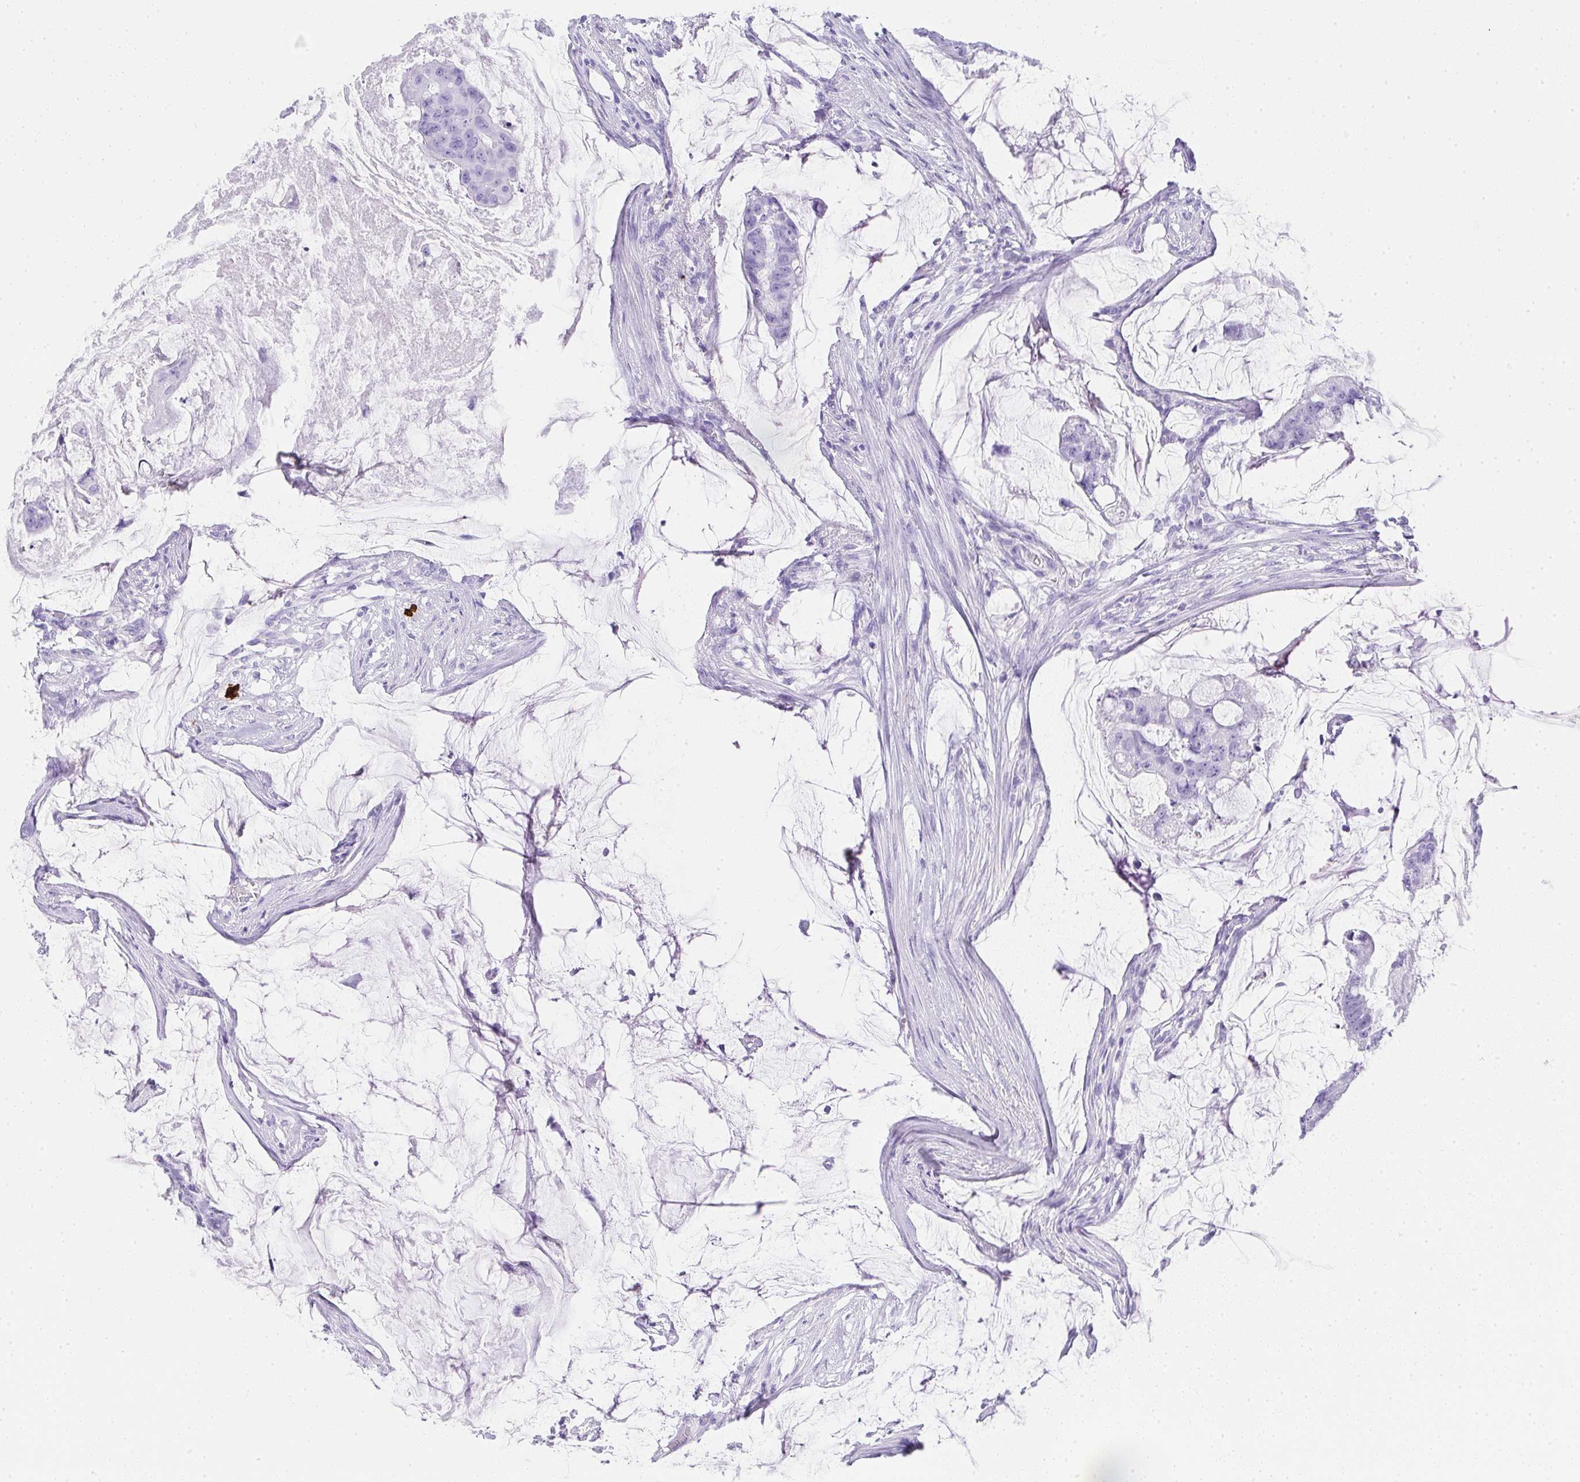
{"staining": {"intensity": "negative", "quantity": "none", "location": "none"}, "tissue": "colorectal cancer", "cell_type": "Tumor cells", "image_type": "cancer", "snomed": [{"axis": "morphology", "description": "Adenocarcinoma, NOS"}, {"axis": "topography", "description": "Colon"}], "caption": "Immunohistochemistry (IHC) image of colorectal cancer (adenocarcinoma) stained for a protein (brown), which exhibits no positivity in tumor cells.", "gene": "CDADC1", "patient": {"sex": "male", "age": 62}}